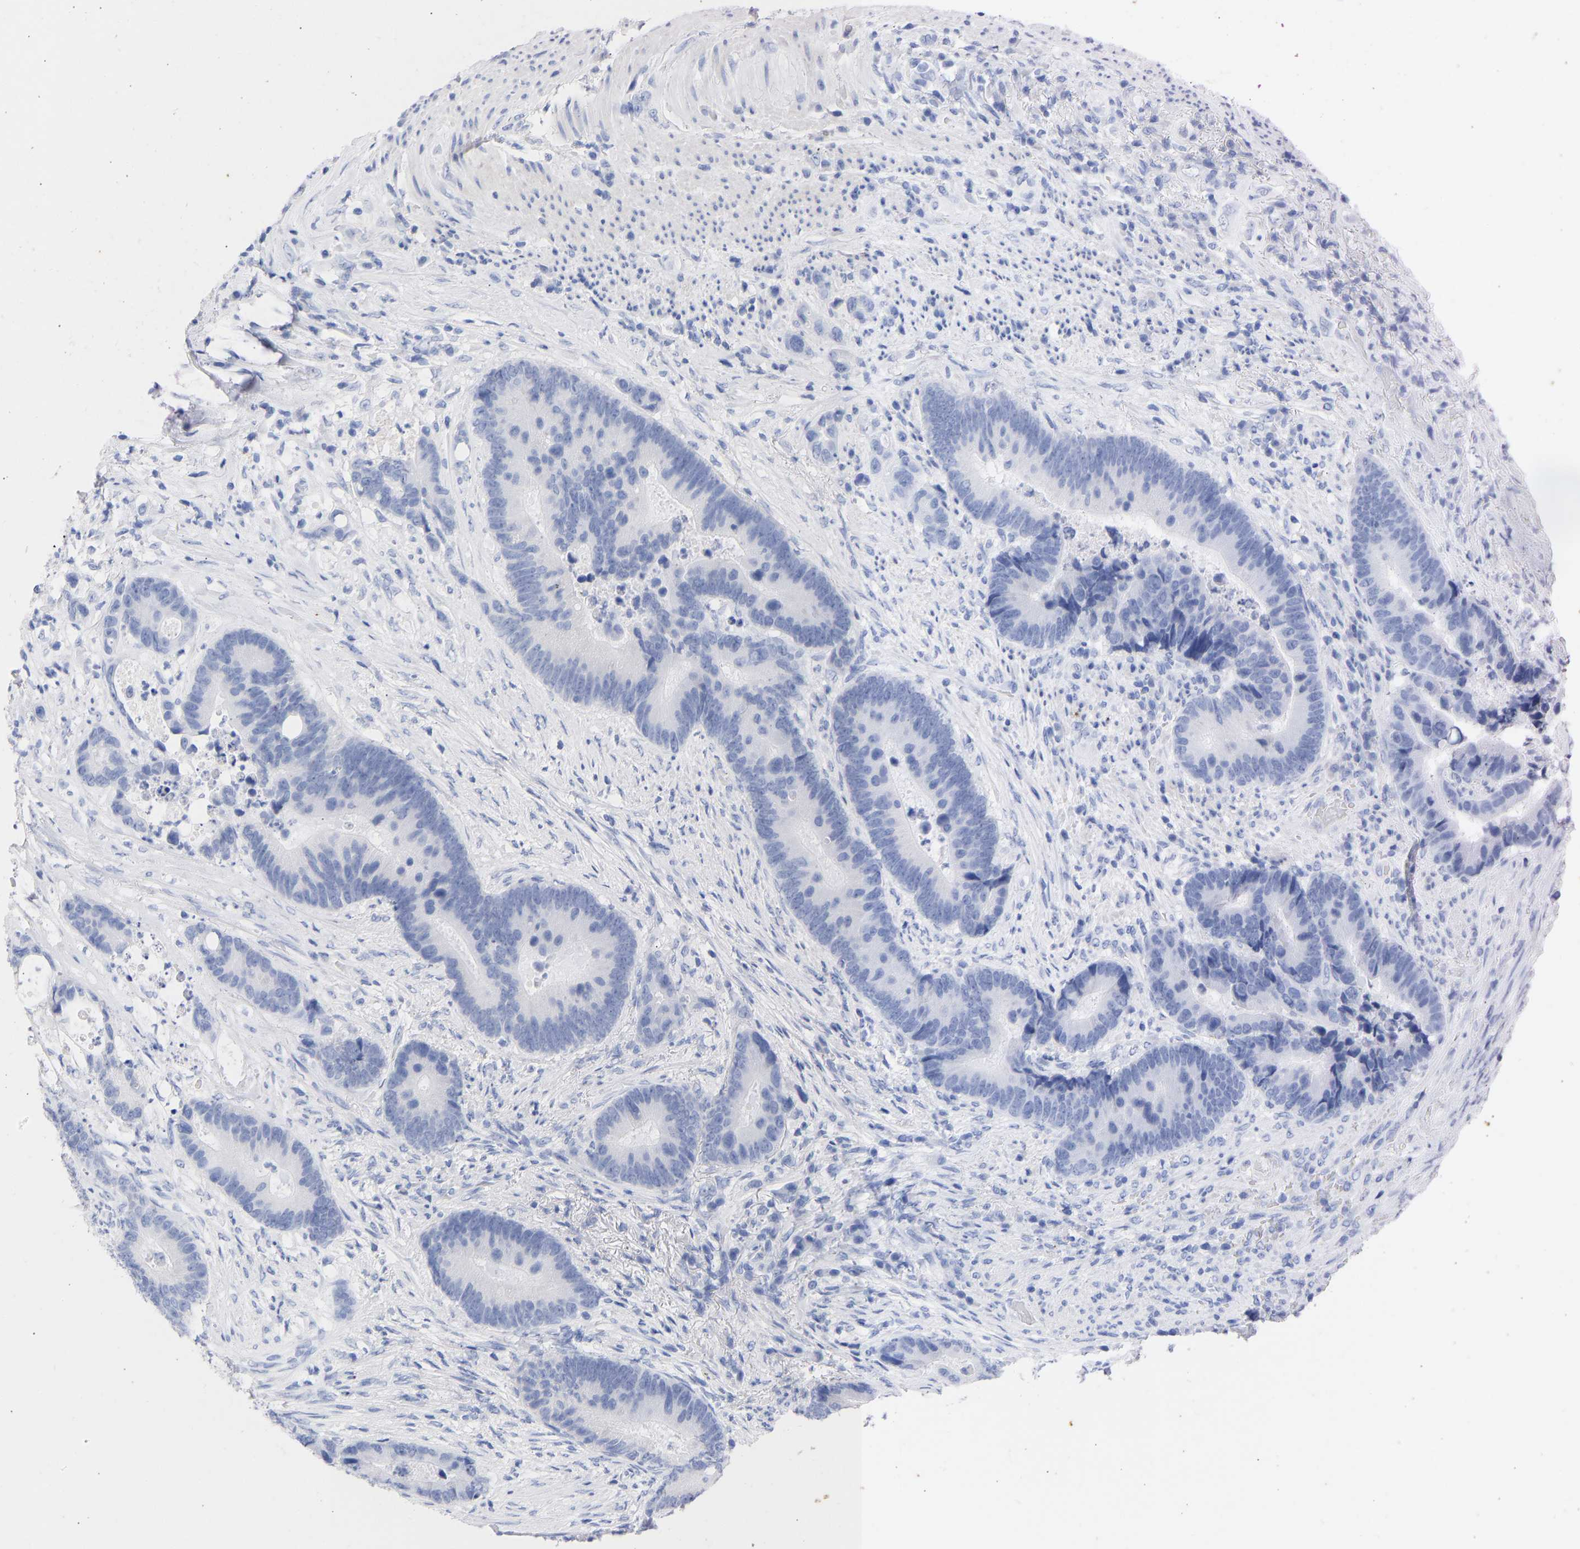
{"staining": {"intensity": "negative", "quantity": "none", "location": "none"}, "tissue": "colorectal cancer", "cell_type": "Tumor cells", "image_type": "cancer", "snomed": [{"axis": "morphology", "description": "Adenocarcinoma, NOS"}, {"axis": "topography", "description": "Rectum"}], "caption": "The histopathology image demonstrates no significant staining in tumor cells of colorectal adenocarcinoma.", "gene": "KRT1", "patient": {"sex": "female", "age": 89}}